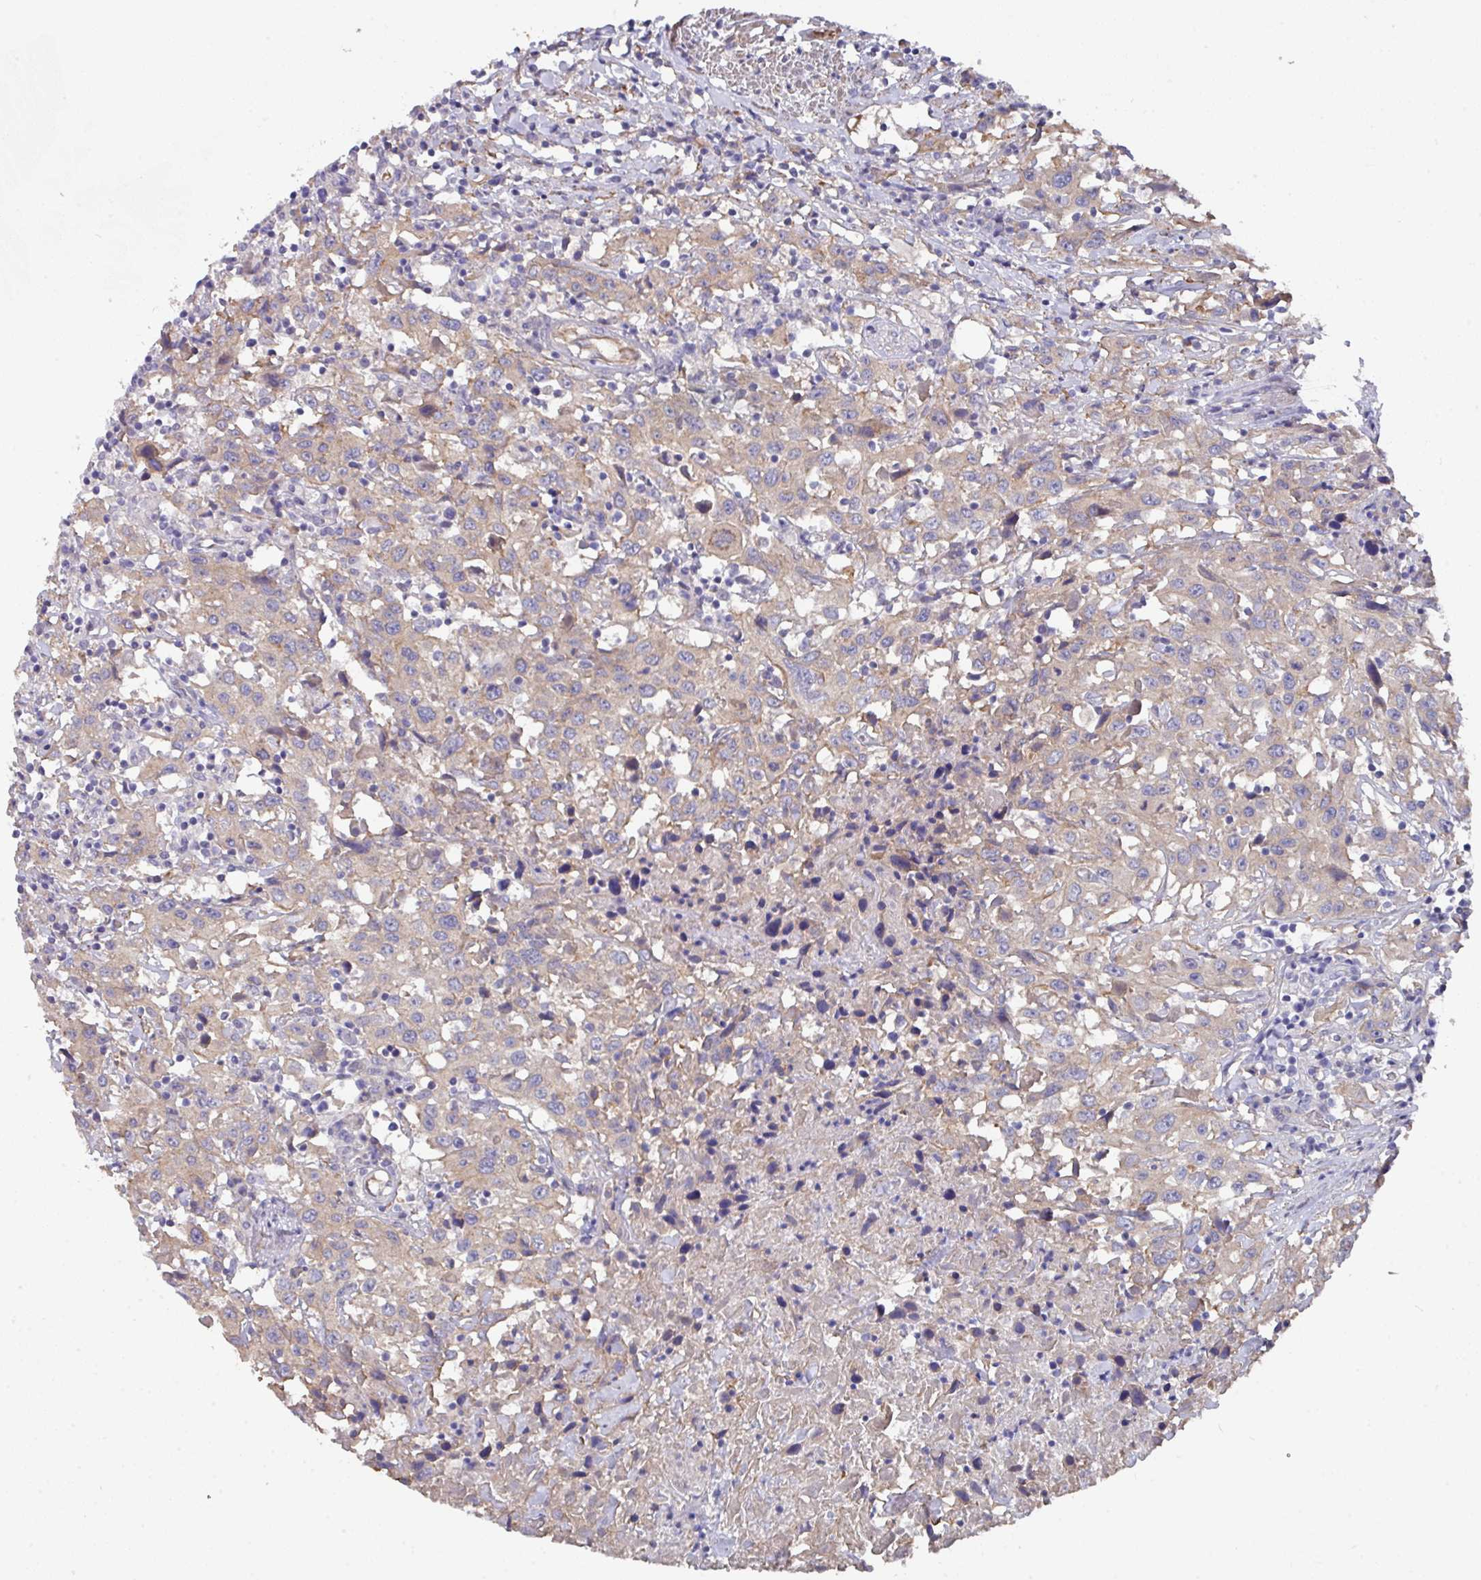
{"staining": {"intensity": "weak", "quantity": ">75%", "location": "cytoplasmic/membranous"}, "tissue": "urothelial cancer", "cell_type": "Tumor cells", "image_type": "cancer", "snomed": [{"axis": "morphology", "description": "Urothelial carcinoma, High grade"}, {"axis": "topography", "description": "Urinary bladder"}], "caption": "A histopathology image of human high-grade urothelial carcinoma stained for a protein demonstrates weak cytoplasmic/membranous brown staining in tumor cells. The protein of interest is stained brown, and the nuclei are stained in blue (DAB (3,3'-diaminobenzidine) IHC with brightfield microscopy, high magnification).", "gene": "PRR5", "patient": {"sex": "male", "age": 61}}